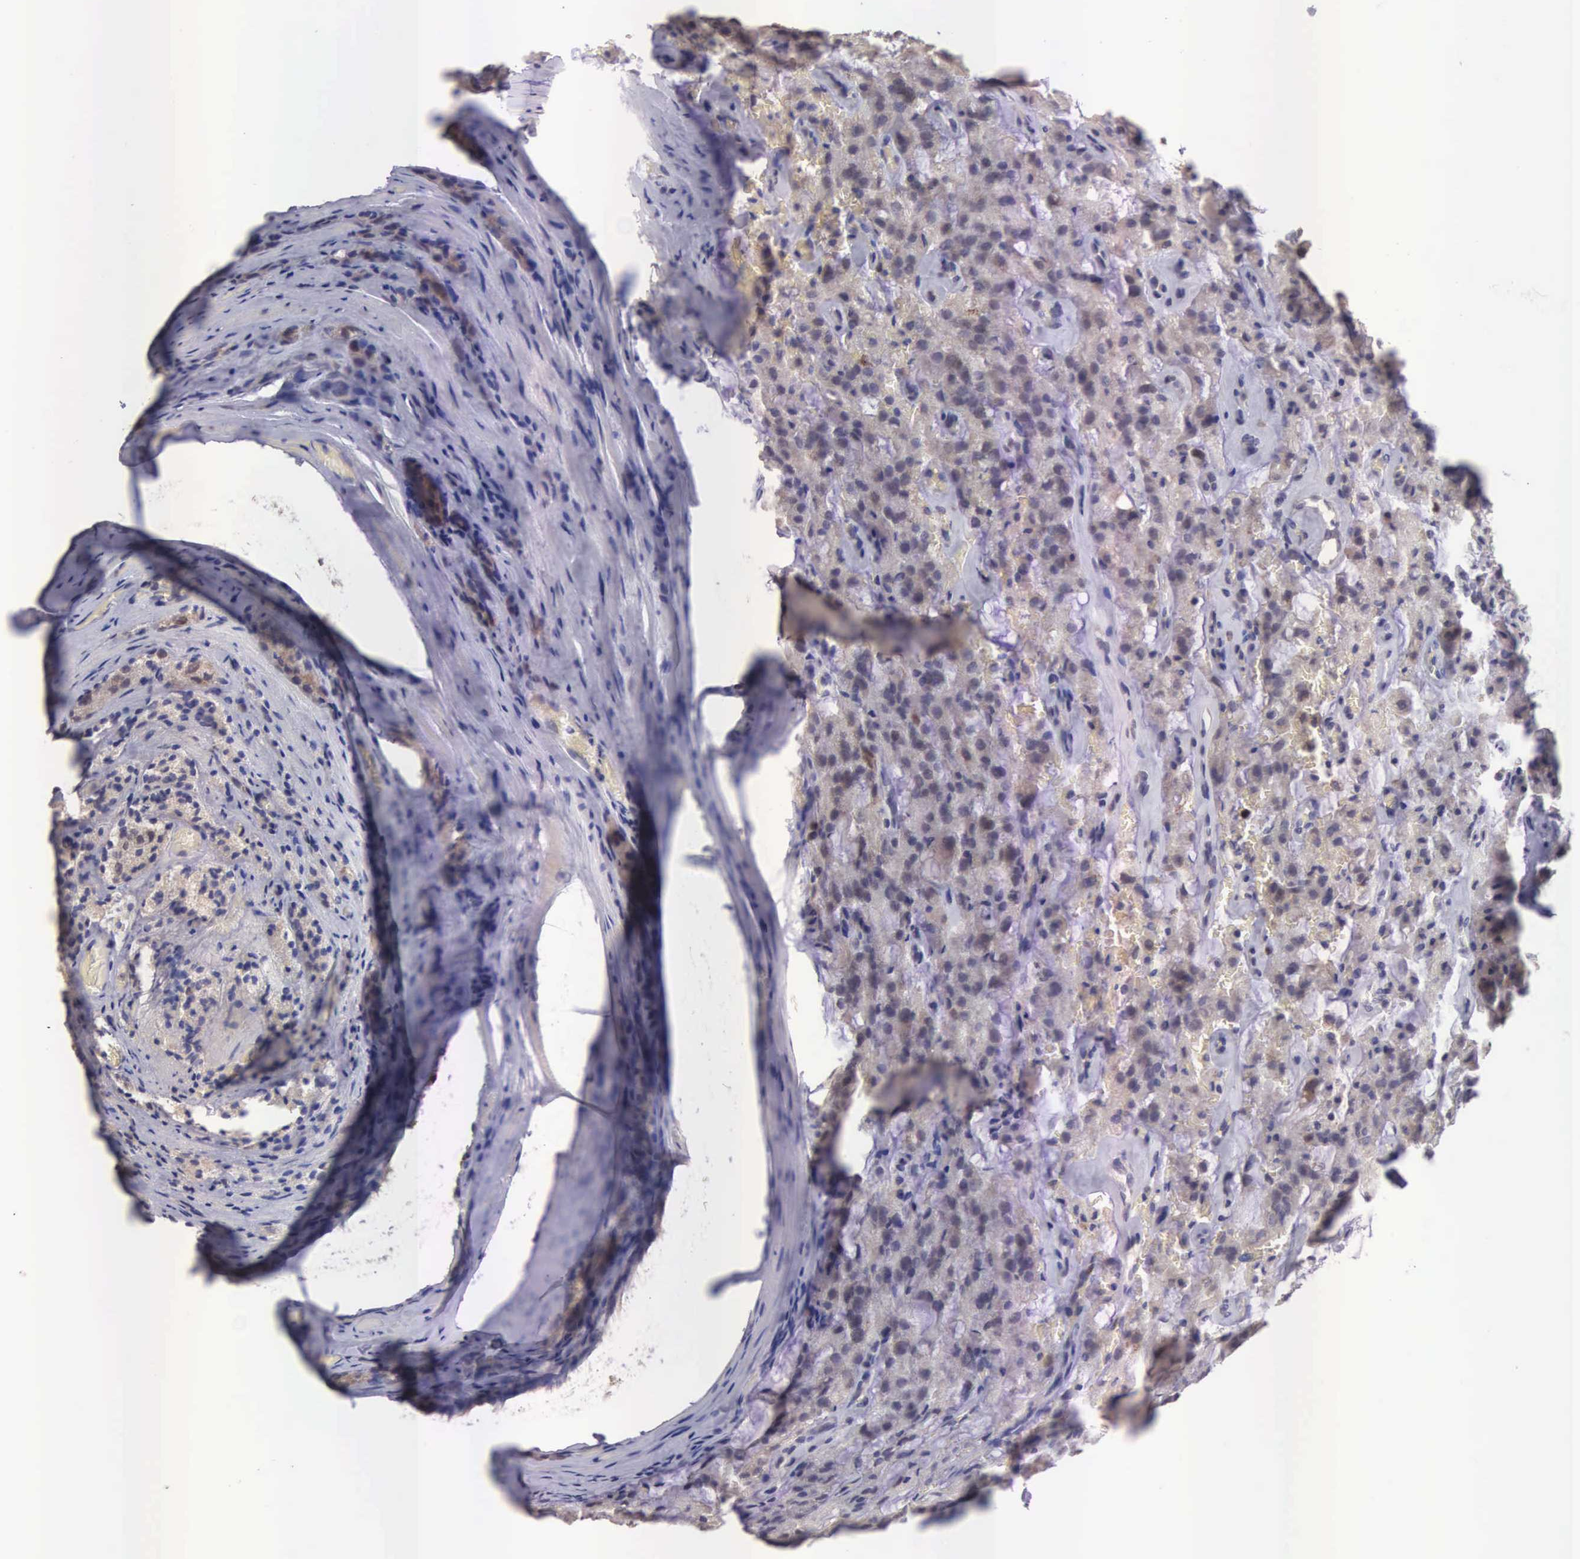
{"staining": {"intensity": "weak", "quantity": ">75%", "location": "cytoplasmic/membranous"}, "tissue": "prostate cancer", "cell_type": "Tumor cells", "image_type": "cancer", "snomed": [{"axis": "morphology", "description": "Adenocarcinoma, Medium grade"}, {"axis": "topography", "description": "Prostate"}], "caption": "Weak cytoplasmic/membranous protein positivity is seen in about >75% of tumor cells in medium-grade adenocarcinoma (prostate). (brown staining indicates protein expression, while blue staining denotes nuclei).", "gene": "CDC45", "patient": {"sex": "male", "age": 60}}